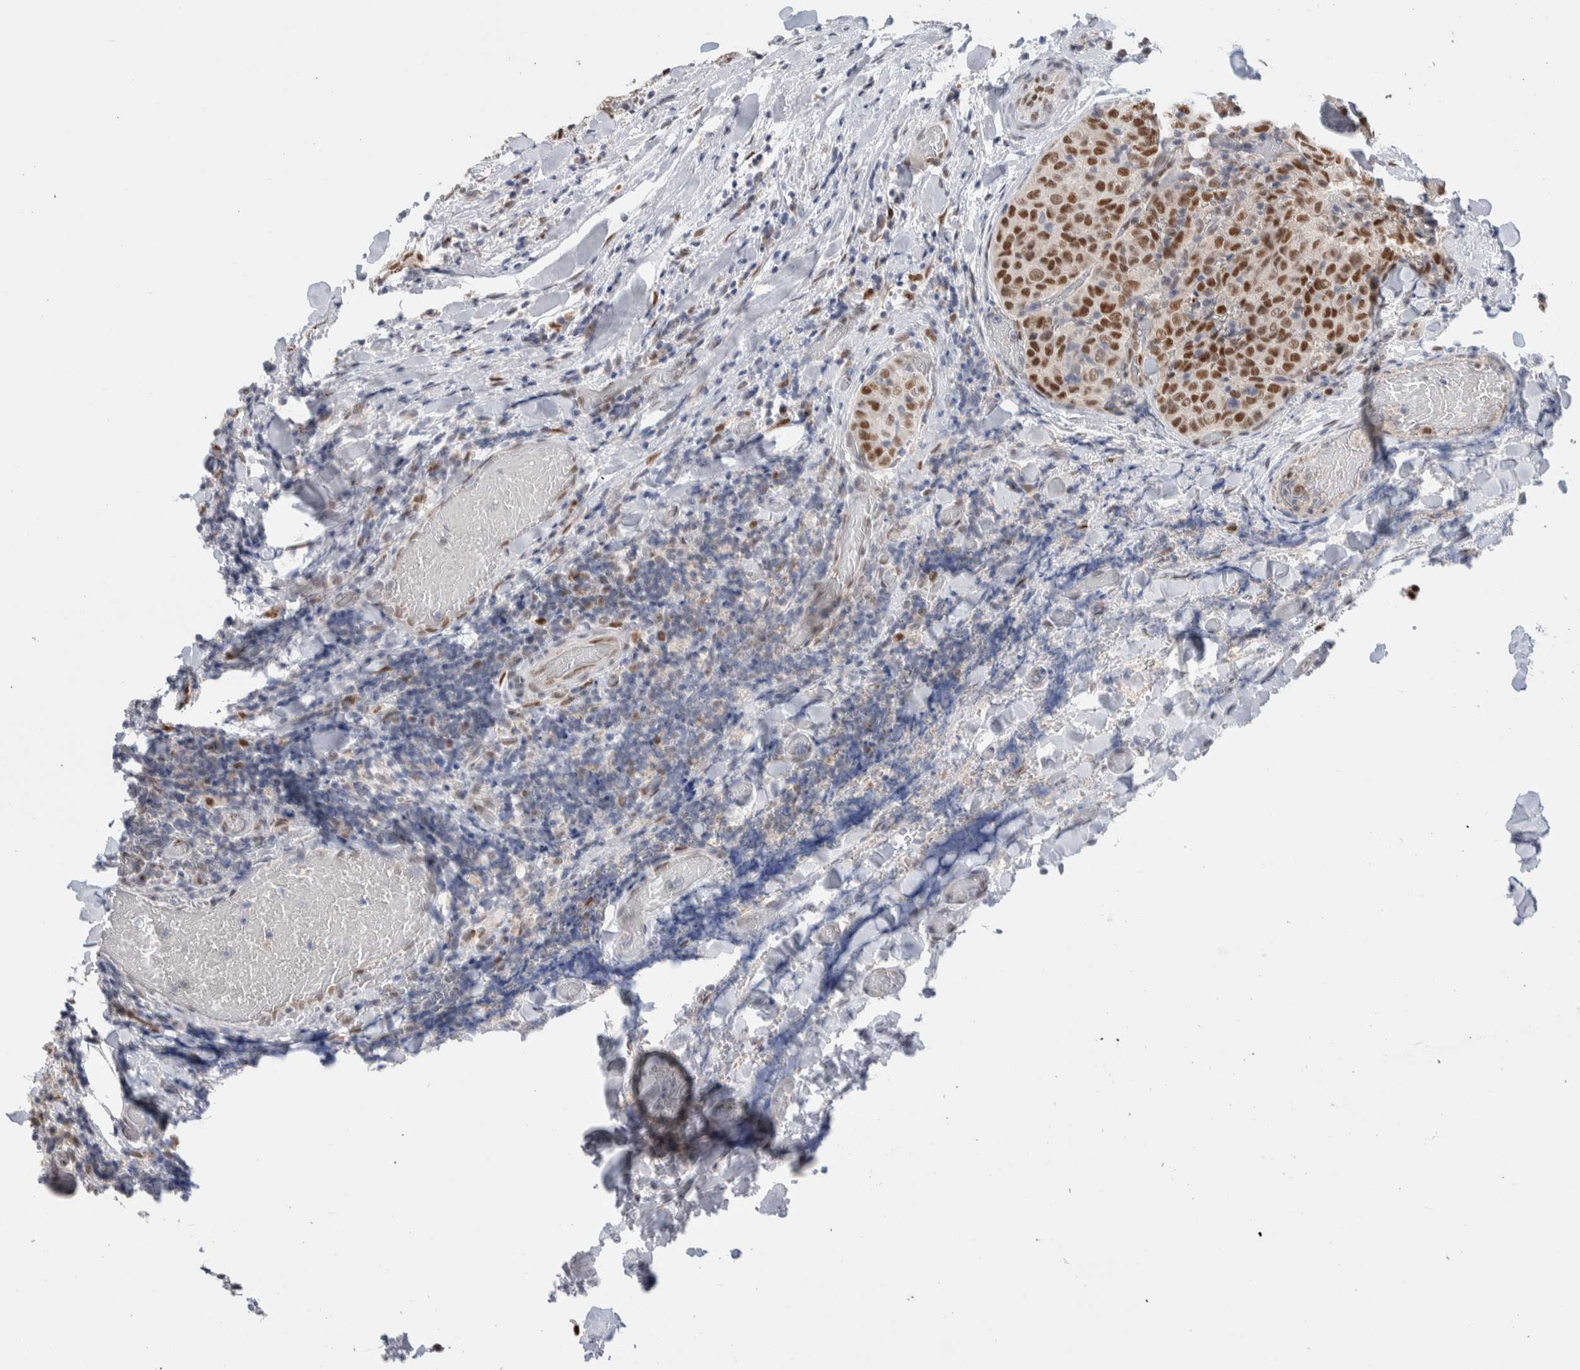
{"staining": {"intensity": "strong", "quantity": ">75%", "location": "nuclear"}, "tissue": "thyroid cancer", "cell_type": "Tumor cells", "image_type": "cancer", "snomed": [{"axis": "morphology", "description": "Normal tissue, NOS"}, {"axis": "morphology", "description": "Papillary adenocarcinoma, NOS"}, {"axis": "topography", "description": "Thyroid gland"}], "caption": "Immunohistochemical staining of human thyroid papillary adenocarcinoma demonstrates high levels of strong nuclear expression in about >75% of tumor cells.", "gene": "PRMT1", "patient": {"sex": "female", "age": 30}}